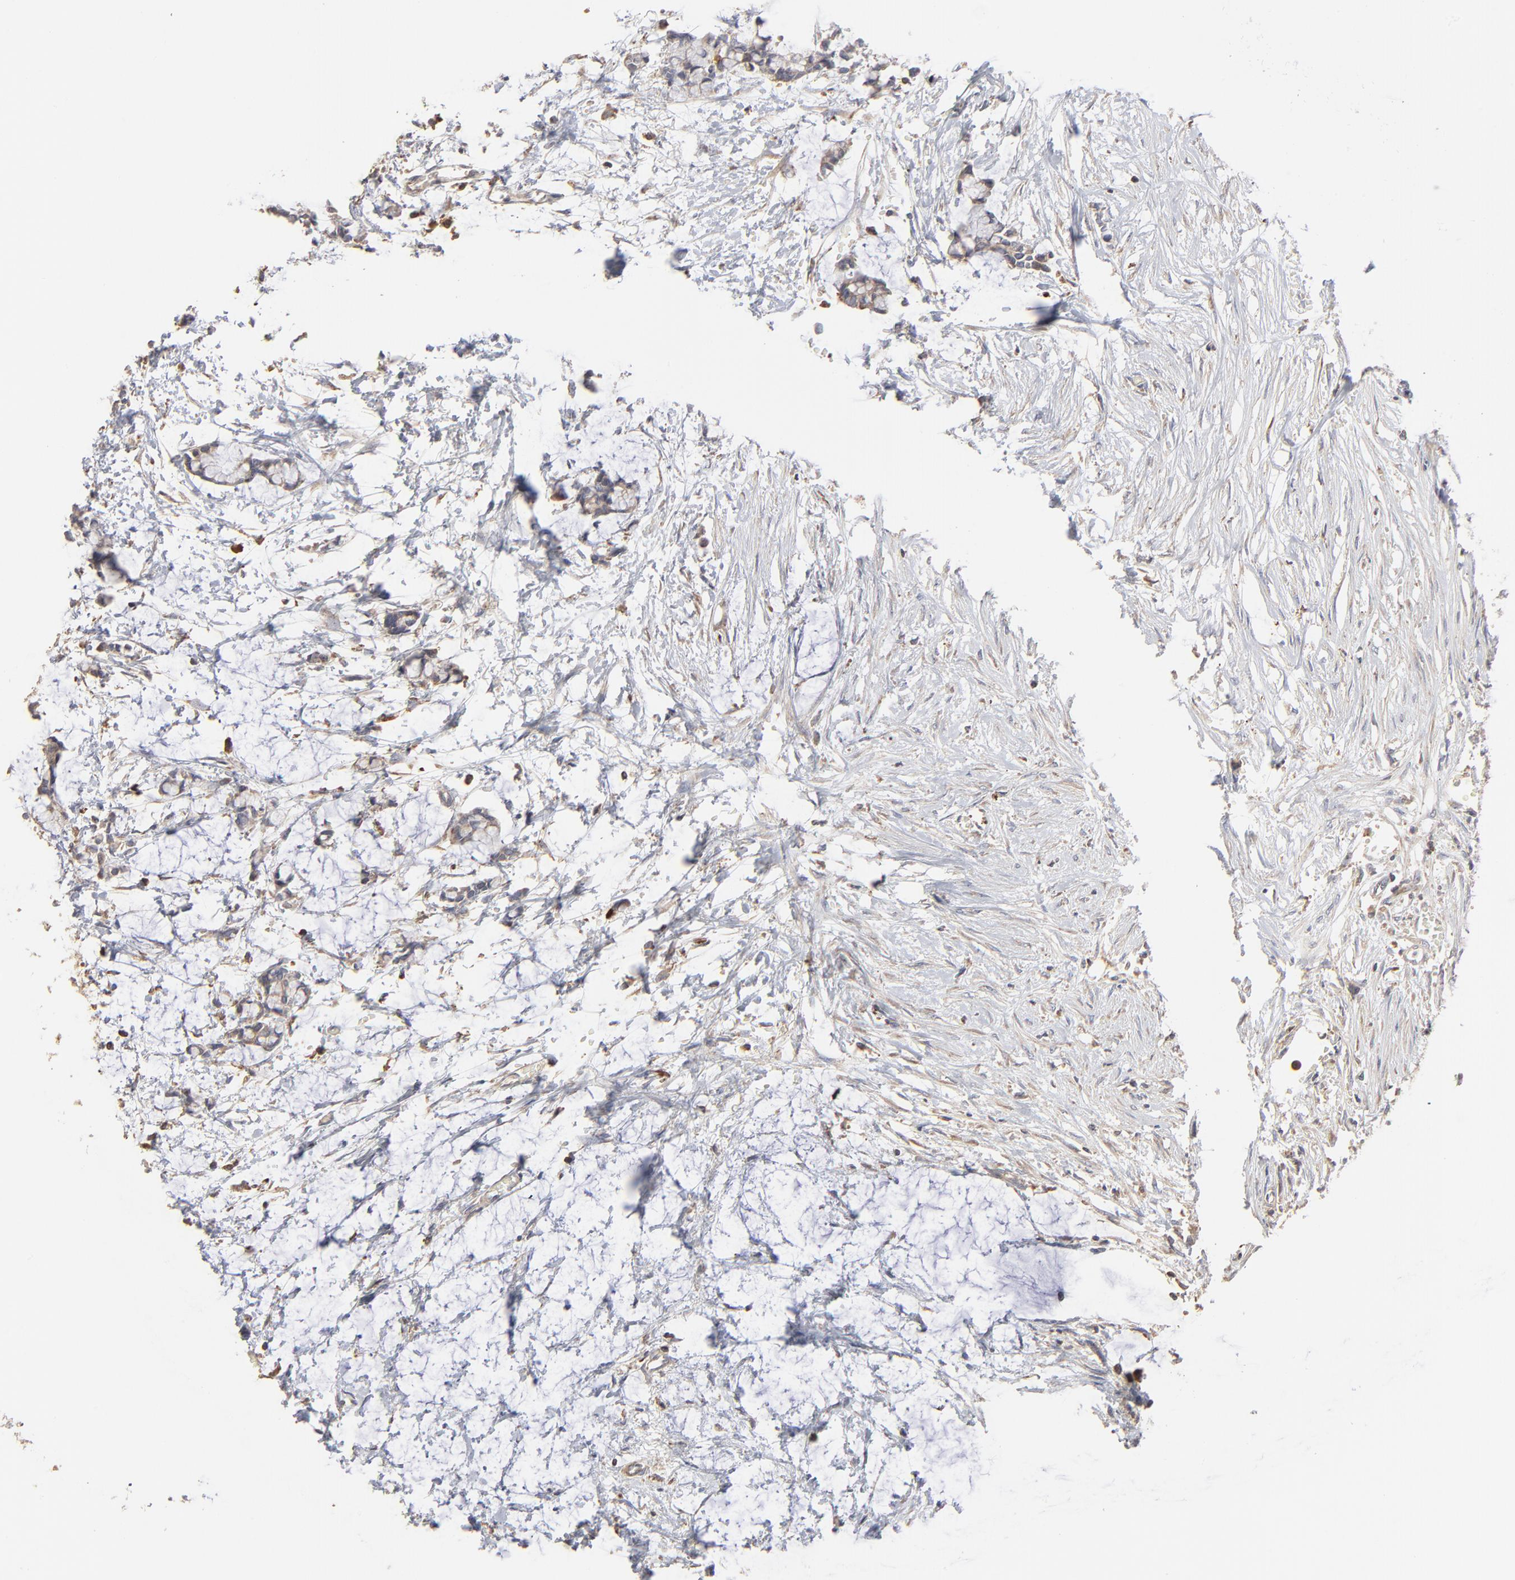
{"staining": {"intensity": "moderate", "quantity": "25%-75%", "location": "cytoplasmic/membranous"}, "tissue": "colorectal cancer", "cell_type": "Tumor cells", "image_type": "cancer", "snomed": [{"axis": "morphology", "description": "Normal tissue, NOS"}, {"axis": "morphology", "description": "Adenocarcinoma, NOS"}, {"axis": "topography", "description": "Colon"}, {"axis": "topography", "description": "Peripheral nerve tissue"}], "caption": "Immunohistochemistry (IHC) image of neoplastic tissue: human adenocarcinoma (colorectal) stained using IHC displays medium levels of moderate protein expression localized specifically in the cytoplasmic/membranous of tumor cells, appearing as a cytoplasmic/membranous brown color.", "gene": "RNF213", "patient": {"sex": "male", "age": 14}}